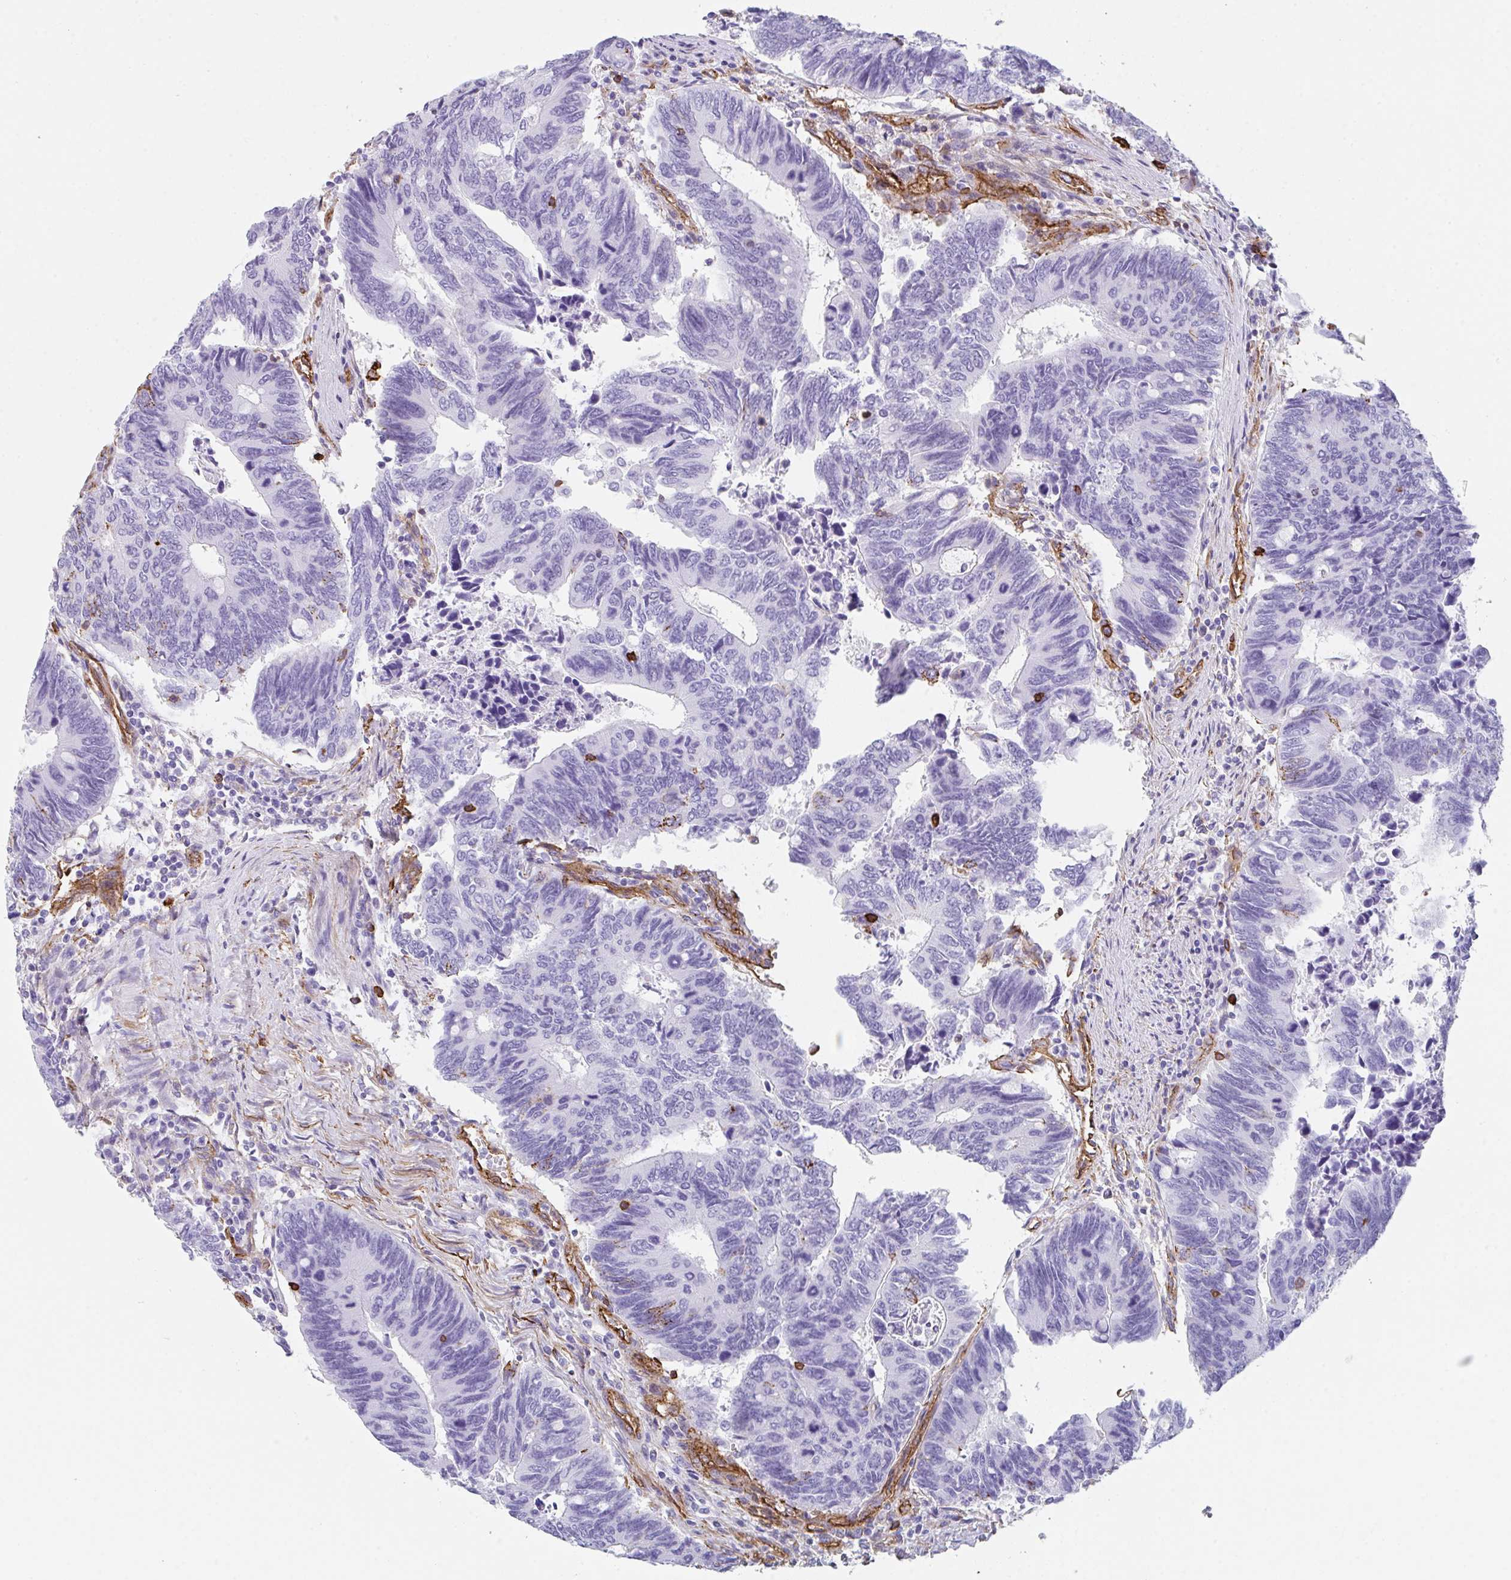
{"staining": {"intensity": "negative", "quantity": "none", "location": "none"}, "tissue": "colorectal cancer", "cell_type": "Tumor cells", "image_type": "cancer", "snomed": [{"axis": "morphology", "description": "Adenocarcinoma, NOS"}, {"axis": "topography", "description": "Colon"}], "caption": "There is no significant expression in tumor cells of colorectal cancer.", "gene": "DBN1", "patient": {"sex": "male", "age": 87}}